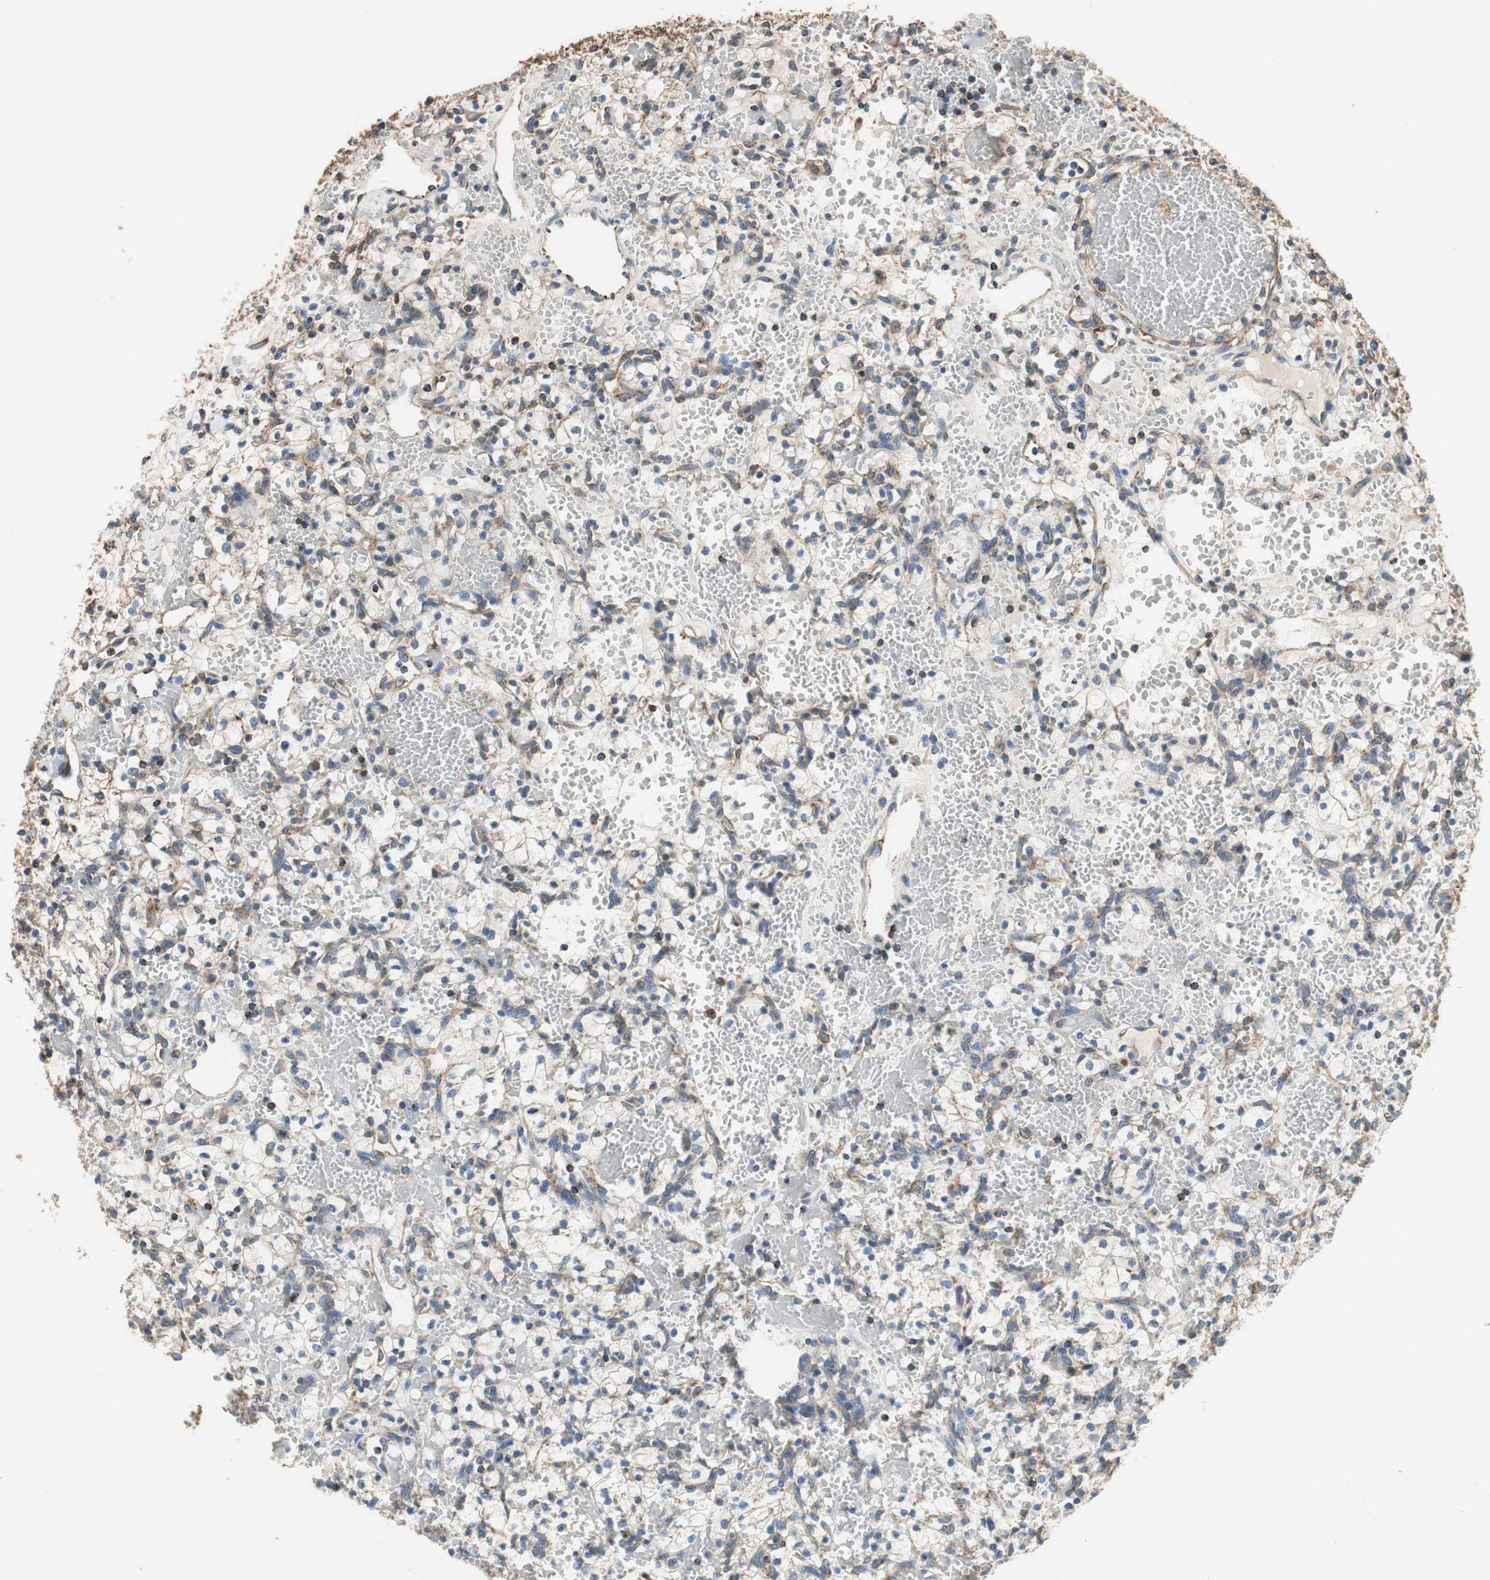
{"staining": {"intensity": "negative", "quantity": "none", "location": "none"}, "tissue": "renal cancer", "cell_type": "Tumor cells", "image_type": "cancer", "snomed": [{"axis": "morphology", "description": "Adenocarcinoma, NOS"}, {"axis": "topography", "description": "Kidney"}], "caption": "The IHC micrograph has no significant positivity in tumor cells of renal cancer (adenocarcinoma) tissue.", "gene": "GSTK1", "patient": {"sex": "female", "age": 60}}